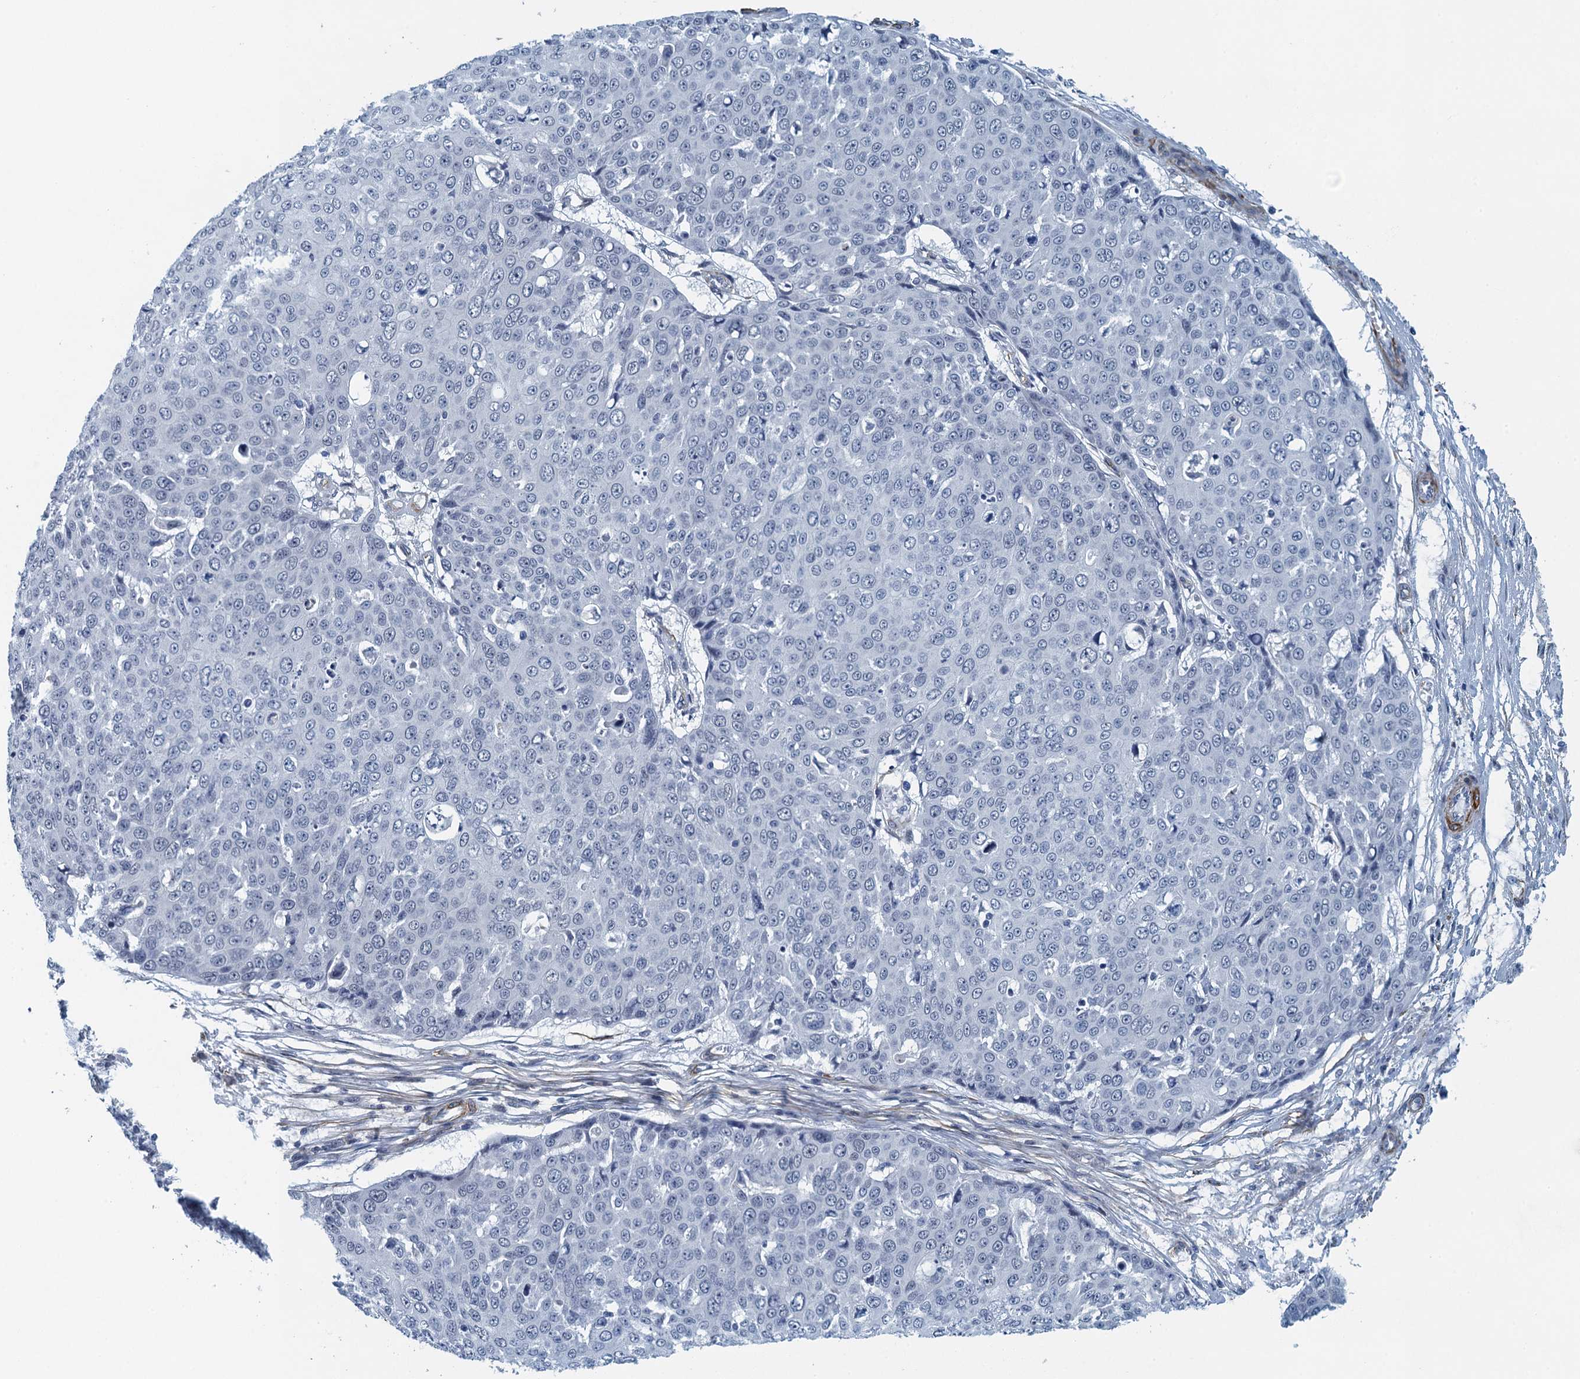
{"staining": {"intensity": "negative", "quantity": "none", "location": "none"}, "tissue": "skin cancer", "cell_type": "Tumor cells", "image_type": "cancer", "snomed": [{"axis": "morphology", "description": "Squamous cell carcinoma, NOS"}, {"axis": "topography", "description": "Skin"}], "caption": "High power microscopy photomicrograph of an IHC micrograph of skin squamous cell carcinoma, revealing no significant expression in tumor cells.", "gene": "ALG2", "patient": {"sex": "male", "age": 71}}